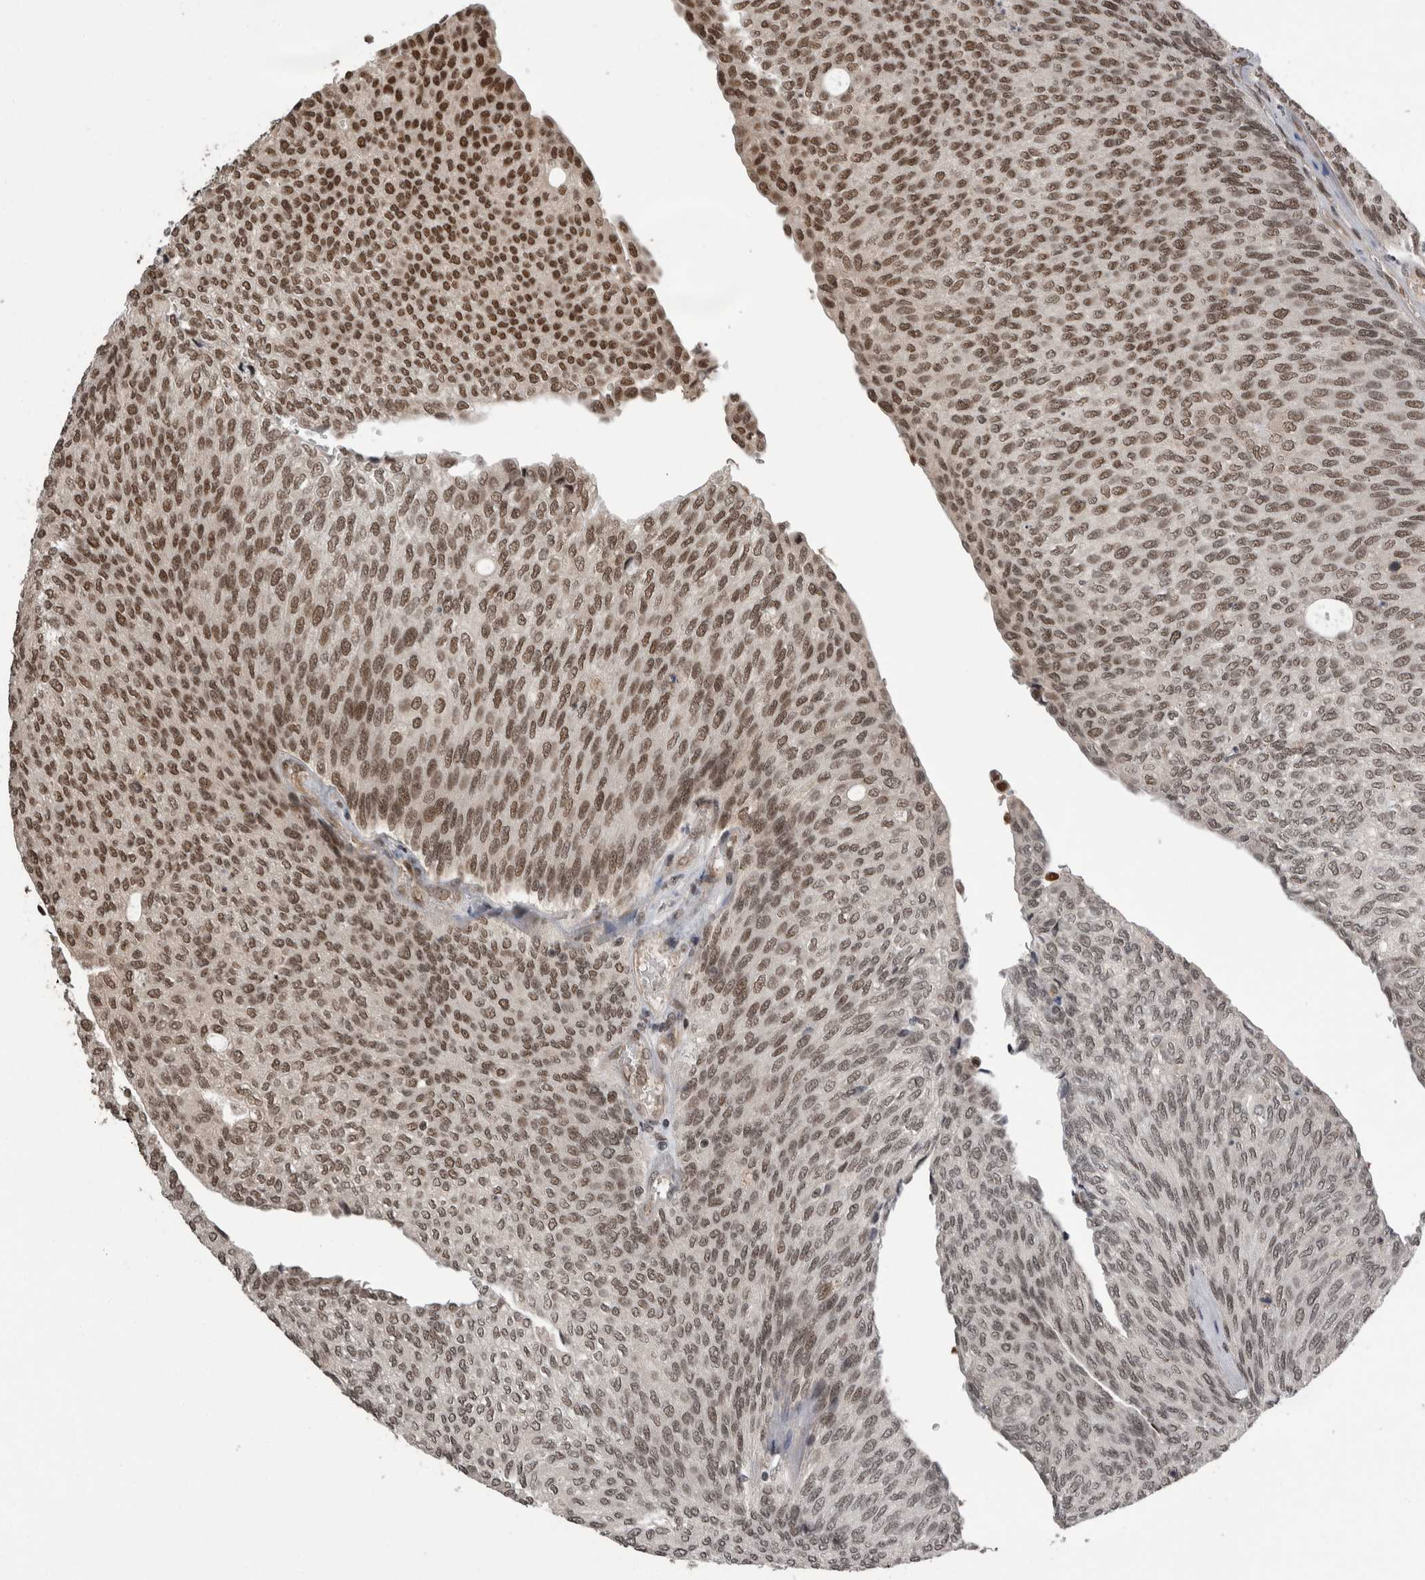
{"staining": {"intensity": "moderate", "quantity": ">75%", "location": "nuclear"}, "tissue": "urothelial cancer", "cell_type": "Tumor cells", "image_type": "cancer", "snomed": [{"axis": "morphology", "description": "Urothelial carcinoma, Low grade"}, {"axis": "topography", "description": "Urinary bladder"}], "caption": "IHC image of low-grade urothelial carcinoma stained for a protein (brown), which demonstrates medium levels of moderate nuclear positivity in approximately >75% of tumor cells.", "gene": "CPSF2", "patient": {"sex": "female", "age": 79}}